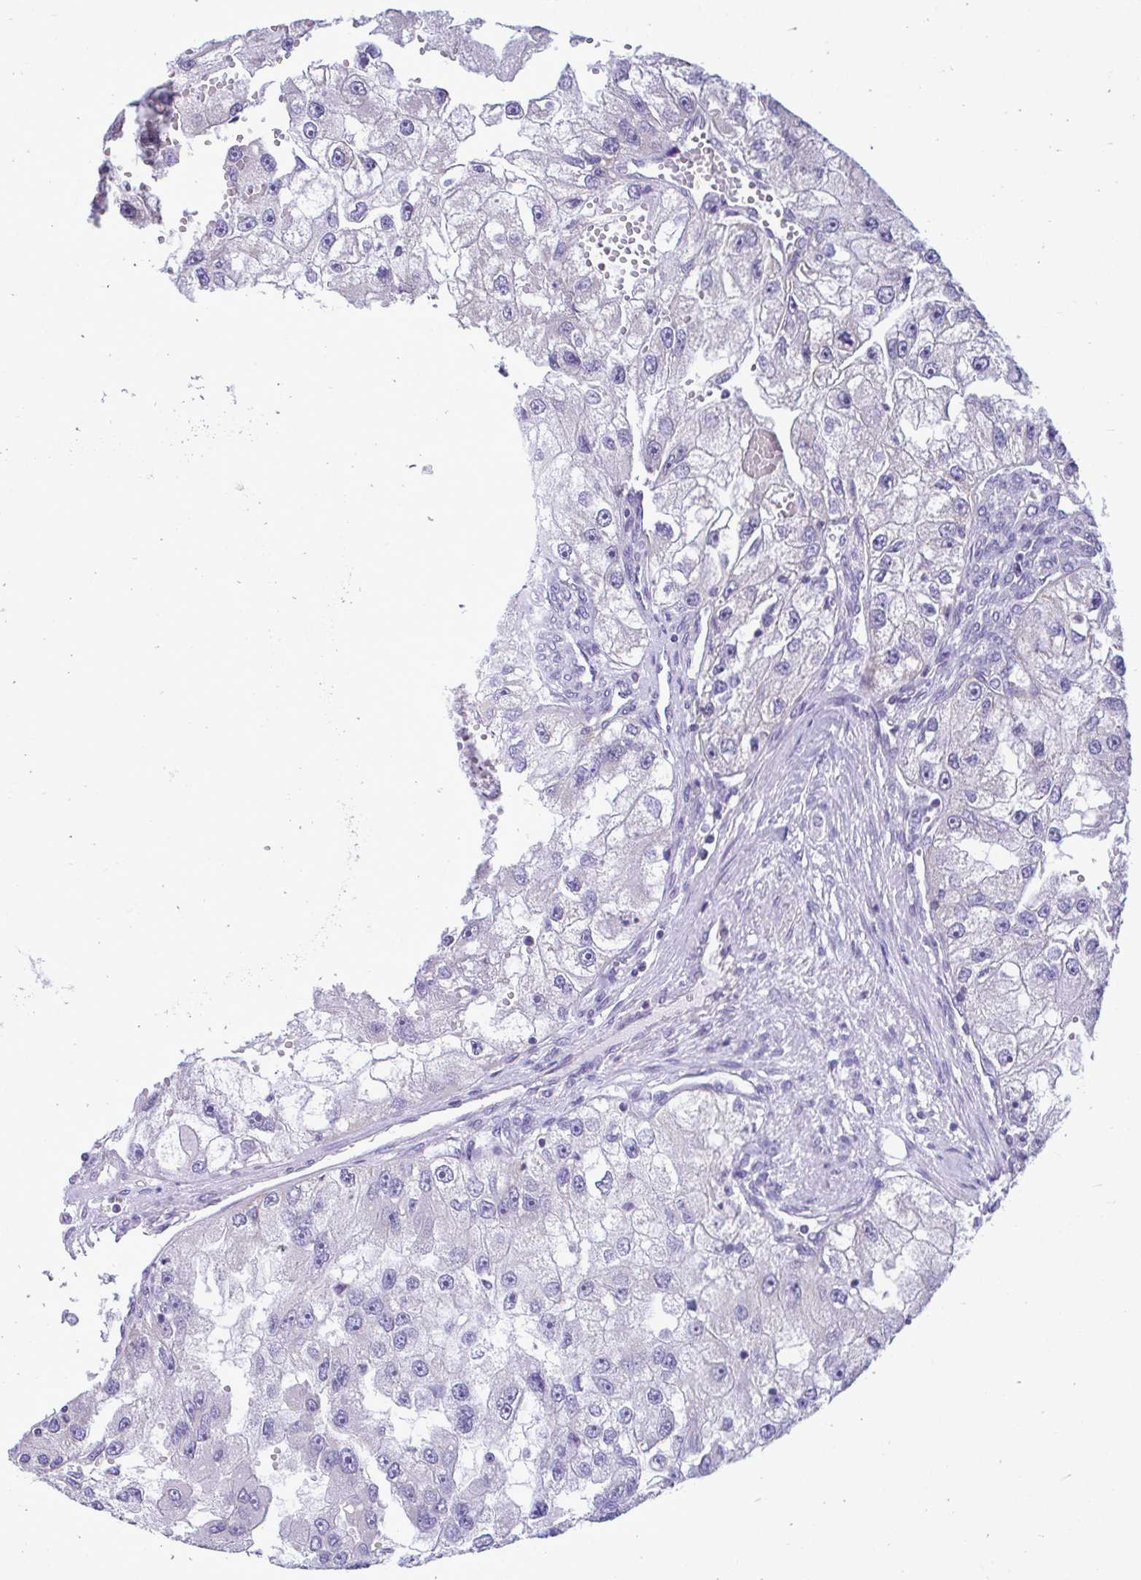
{"staining": {"intensity": "negative", "quantity": "none", "location": "none"}, "tissue": "renal cancer", "cell_type": "Tumor cells", "image_type": "cancer", "snomed": [{"axis": "morphology", "description": "Adenocarcinoma, NOS"}, {"axis": "topography", "description": "Kidney"}], "caption": "Immunohistochemical staining of renal cancer shows no significant positivity in tumor cells.", "gene": "PIGK", "patient": {"sex": "male", "age": 63}}